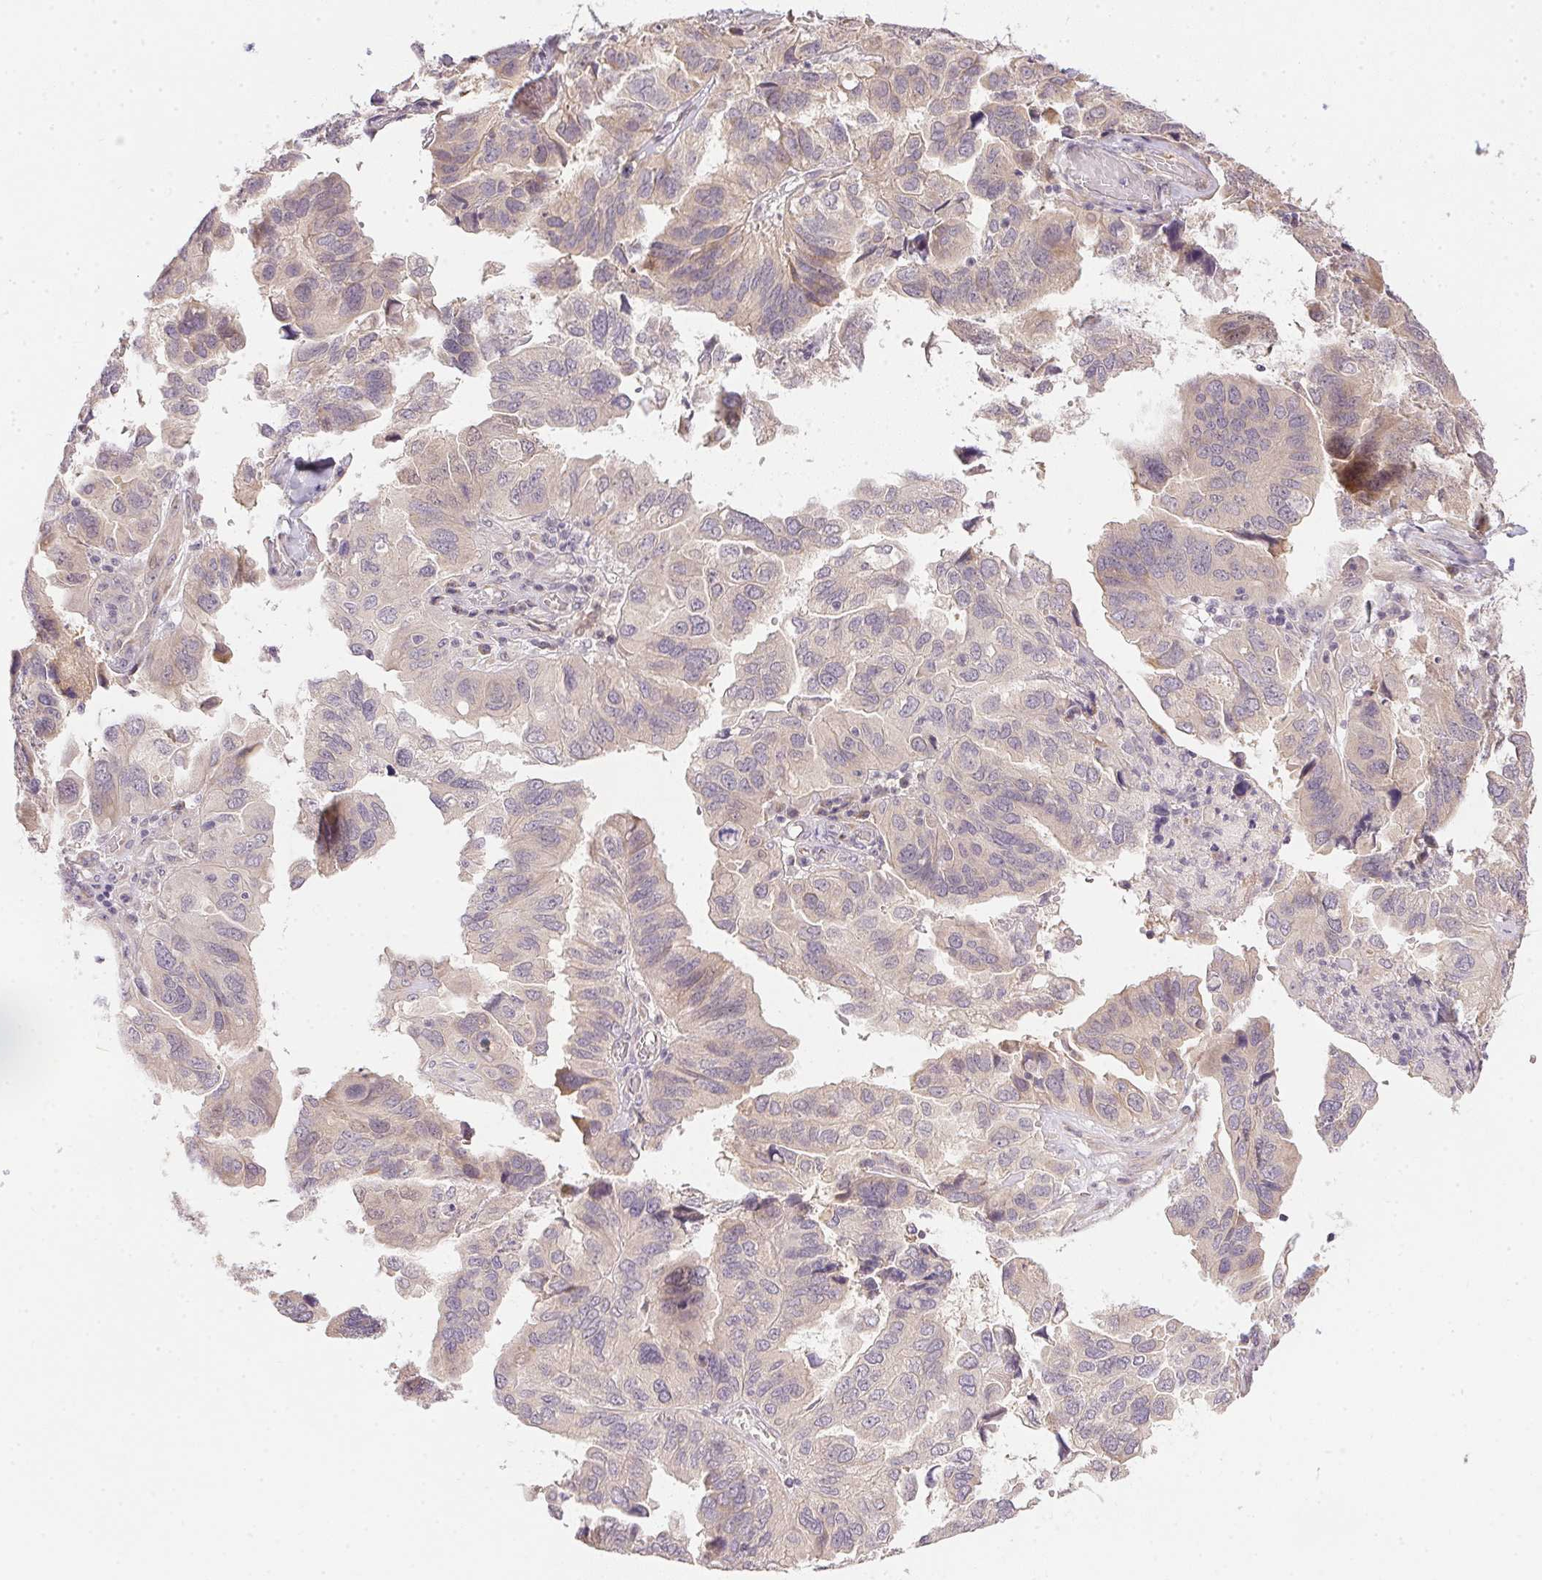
{"staining": {"intensity": "negative", "quantity": "none", "location": "none"}, "tissue": "ovarian cancer", "cell_type": "Tumor cells", "image_type": "cancer", "snomed": [{"axis": "morphology", "description": "Cystadenocarcinoma, serous, NOS"}, {"axis": "topography", "description": "Ovary"}], "caption": "Image shows no protein positivity in tumor cells of serous cystadenocarcinoma (ovarian) tissue. (Stains: DAB (3,3'-diaminobenzidine) immunohistochemistry with hematoxylin counter stain, Microscopy: brightfield microscopy at high magnification).", "gene": "TTC23L", "patient": {"sex": "female", "age": 79}}